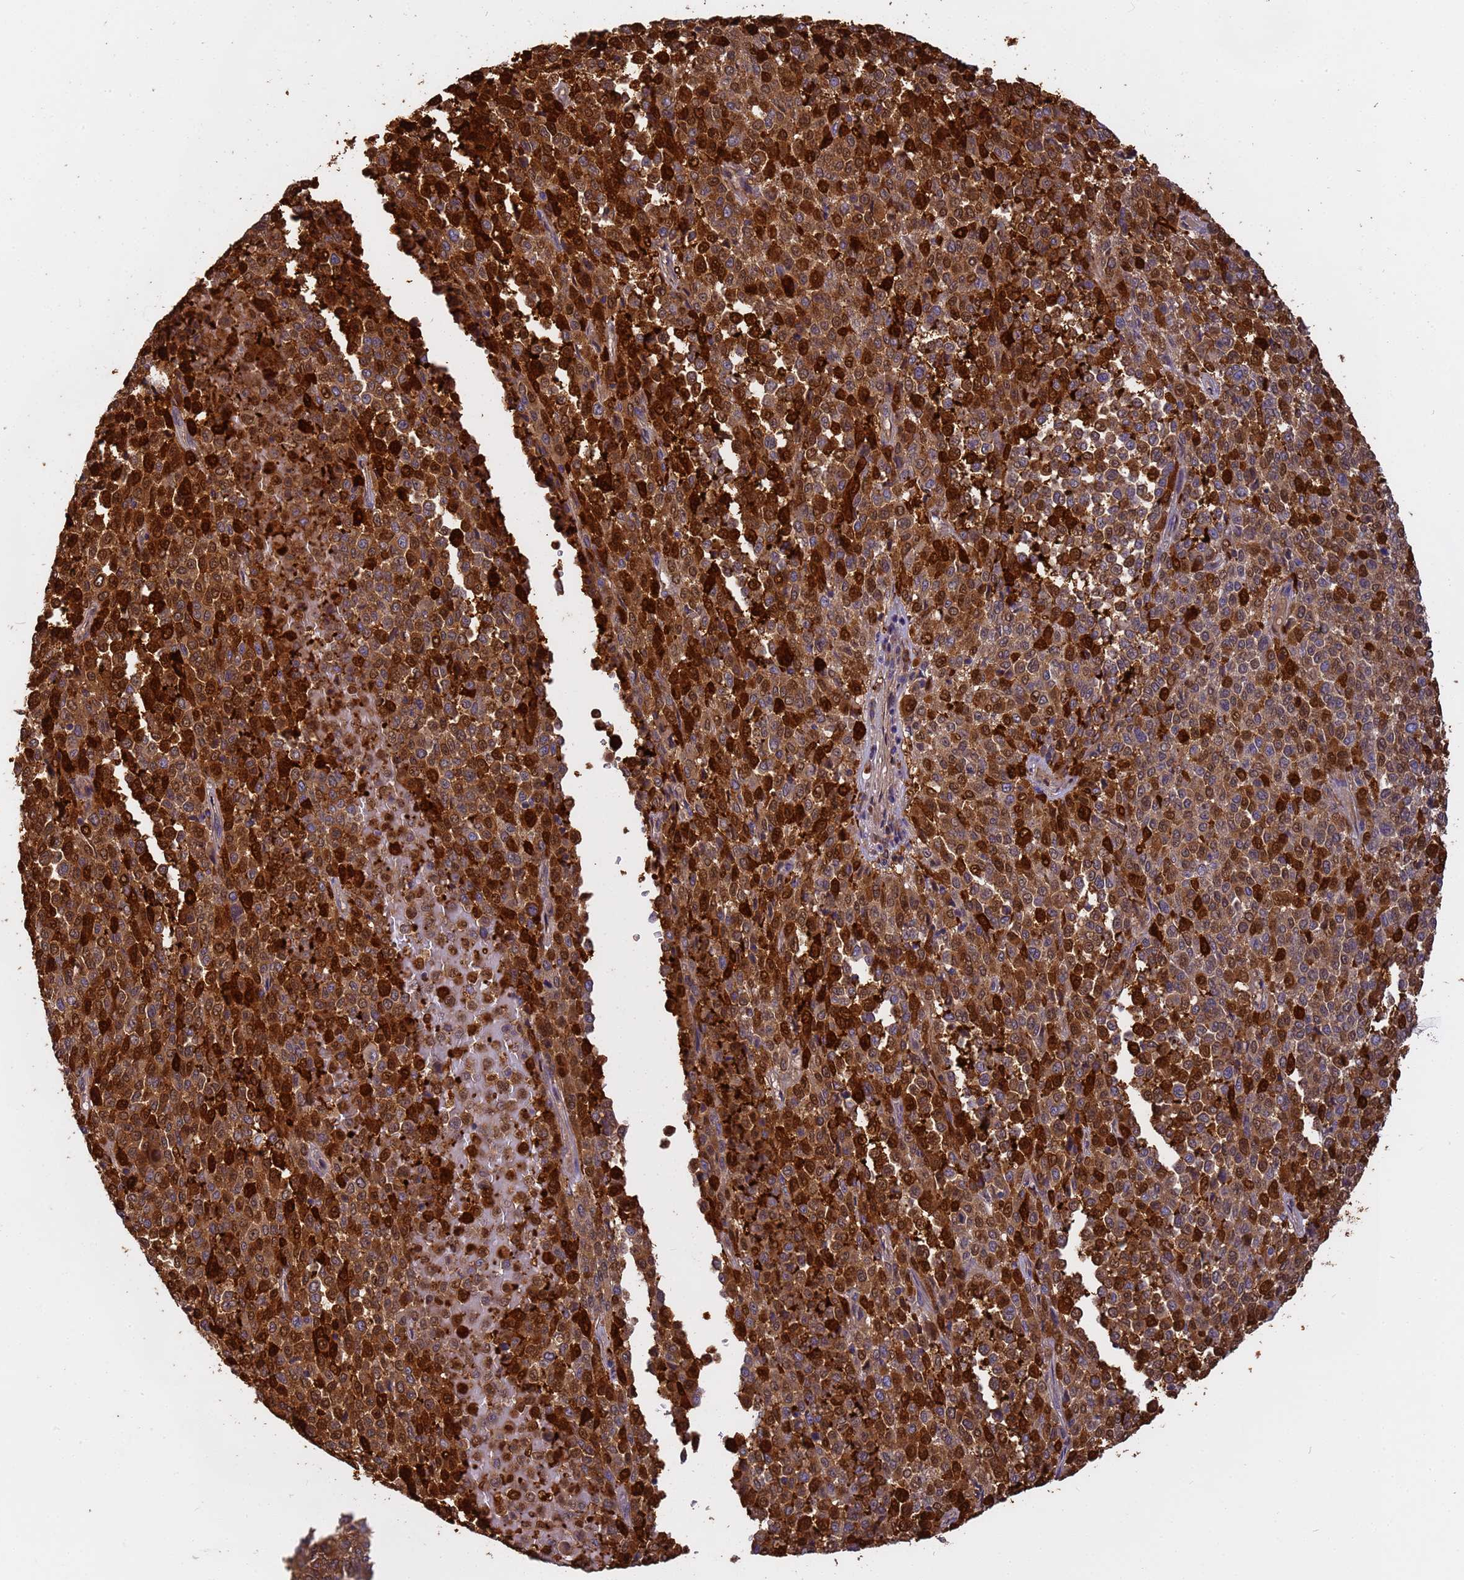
{"staining": {"intensity": "strong", "quantity": ">75%", "location": "cytoplasmic/membranous"}, "tissue": "melanoma", "cell_type": "Tumor cells", "image_type": "cancer", "snomed": [{"axis": "morphology", "description": "Malignant melanoma, Metastatic site"}, {"axis": "topography", "description": "Pancreas"}], "caption": "Immunohistochemical staining of melanoma reveals high levels of strong cytoplasmic/membranous protein positivity in about >75% of tumor cells.", "gene": "M6PR", "patient": {"sex": "female", "age": 30}}